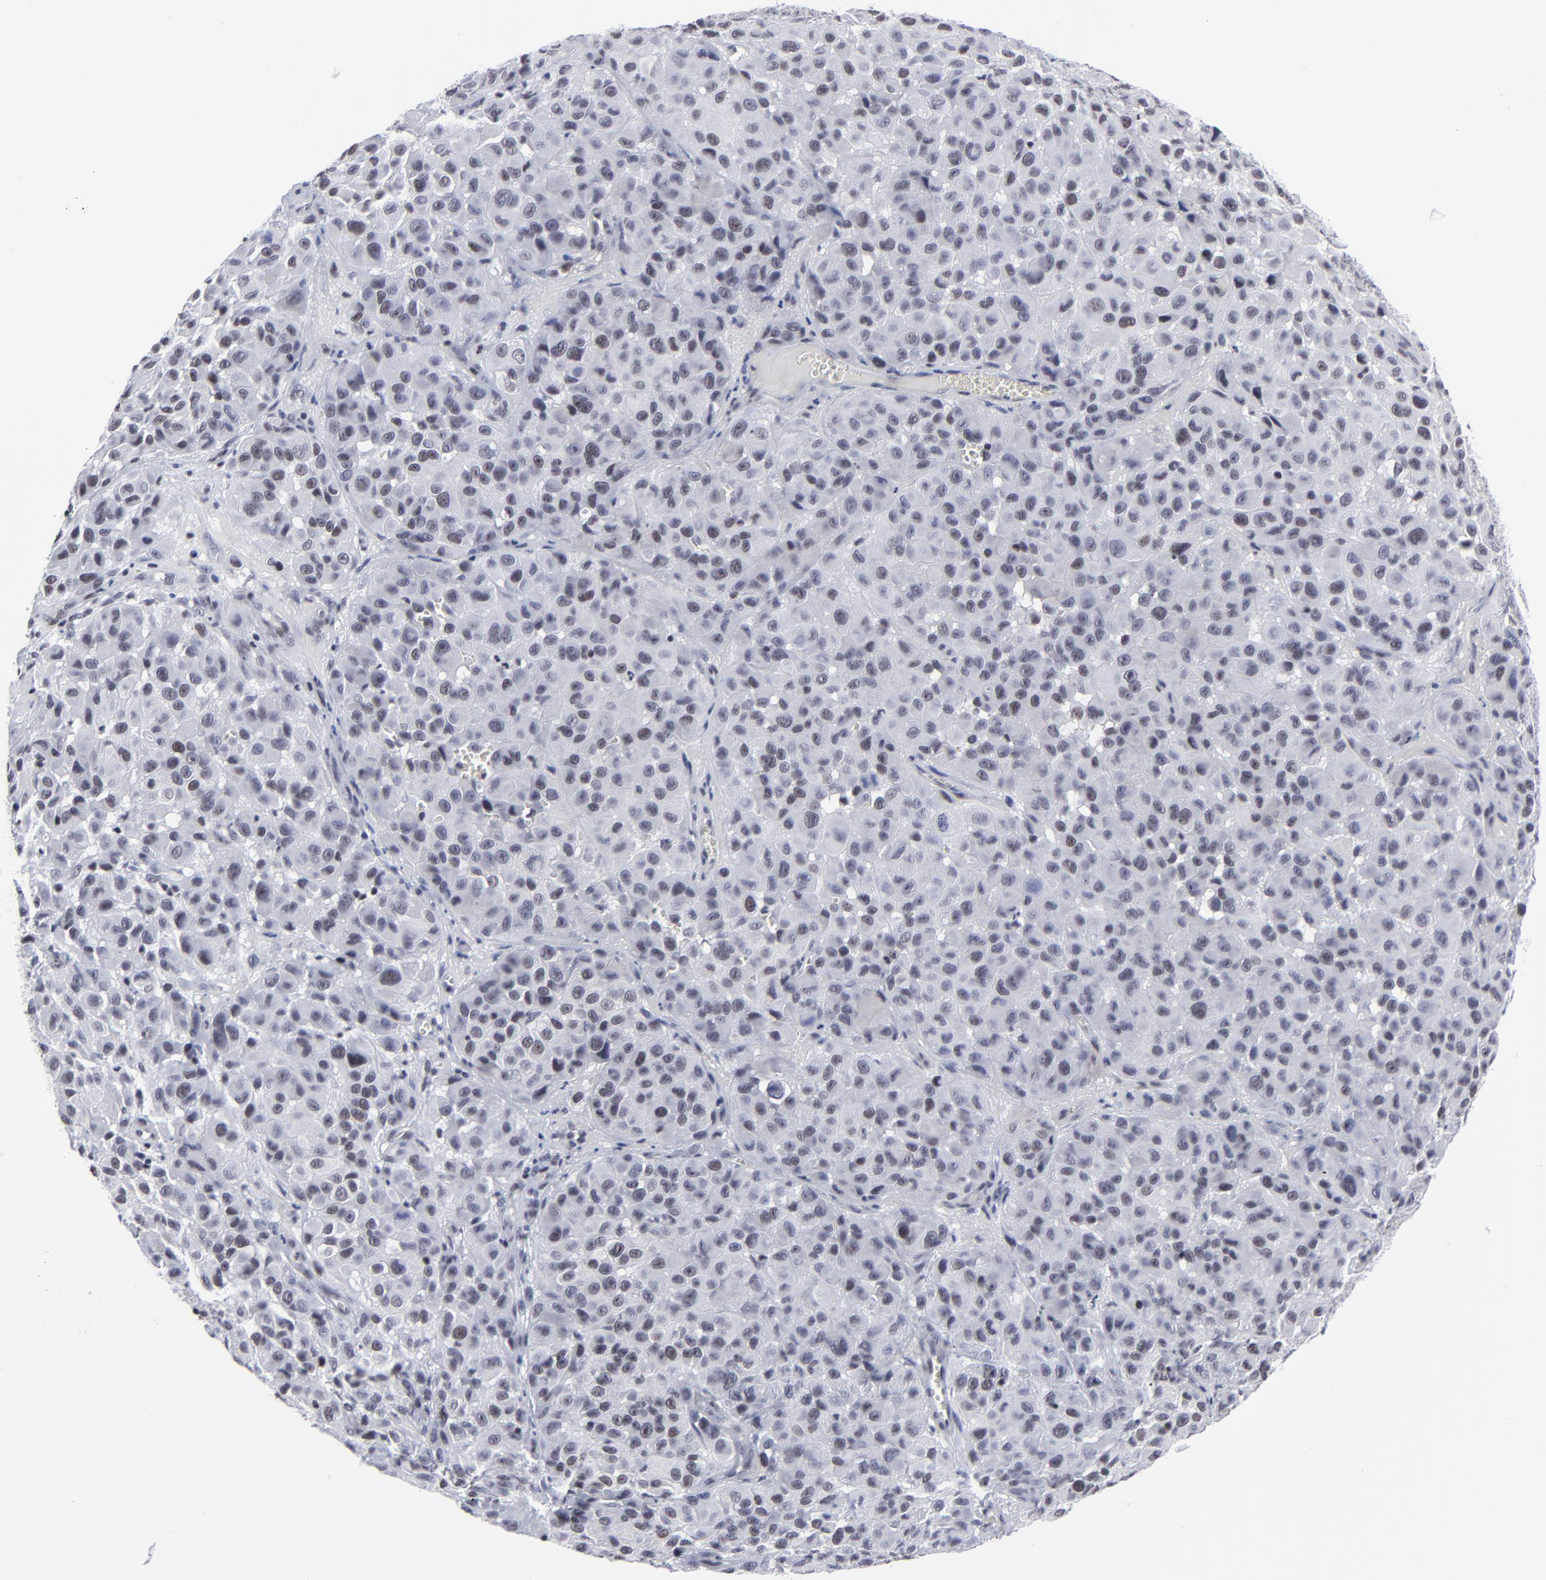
{"staining": {"intensity": "weak", "quantity": "<25%", "location": "nuclear"}, "tissue": "melanoma", "cell_type": "Tumor cells", "image_type": "cancer", "snomed": [{"axis": "morphology", "description": "Malignant melanoma, NOS"}, {"axis": "topography", "description": "Skin"}], "caption": "High magnification brightfield microscopy of melanoma stained with DAB (3,3'-diaminobenzidine) (brown) and counterstained with hematoxylin (blue): tumor cells show no significant expression. (Immunohistochemistry (ihc), brightfield microscopy, high magnification).", "gene": "SP2", "patient": {"sex": "female", "age": 21}}